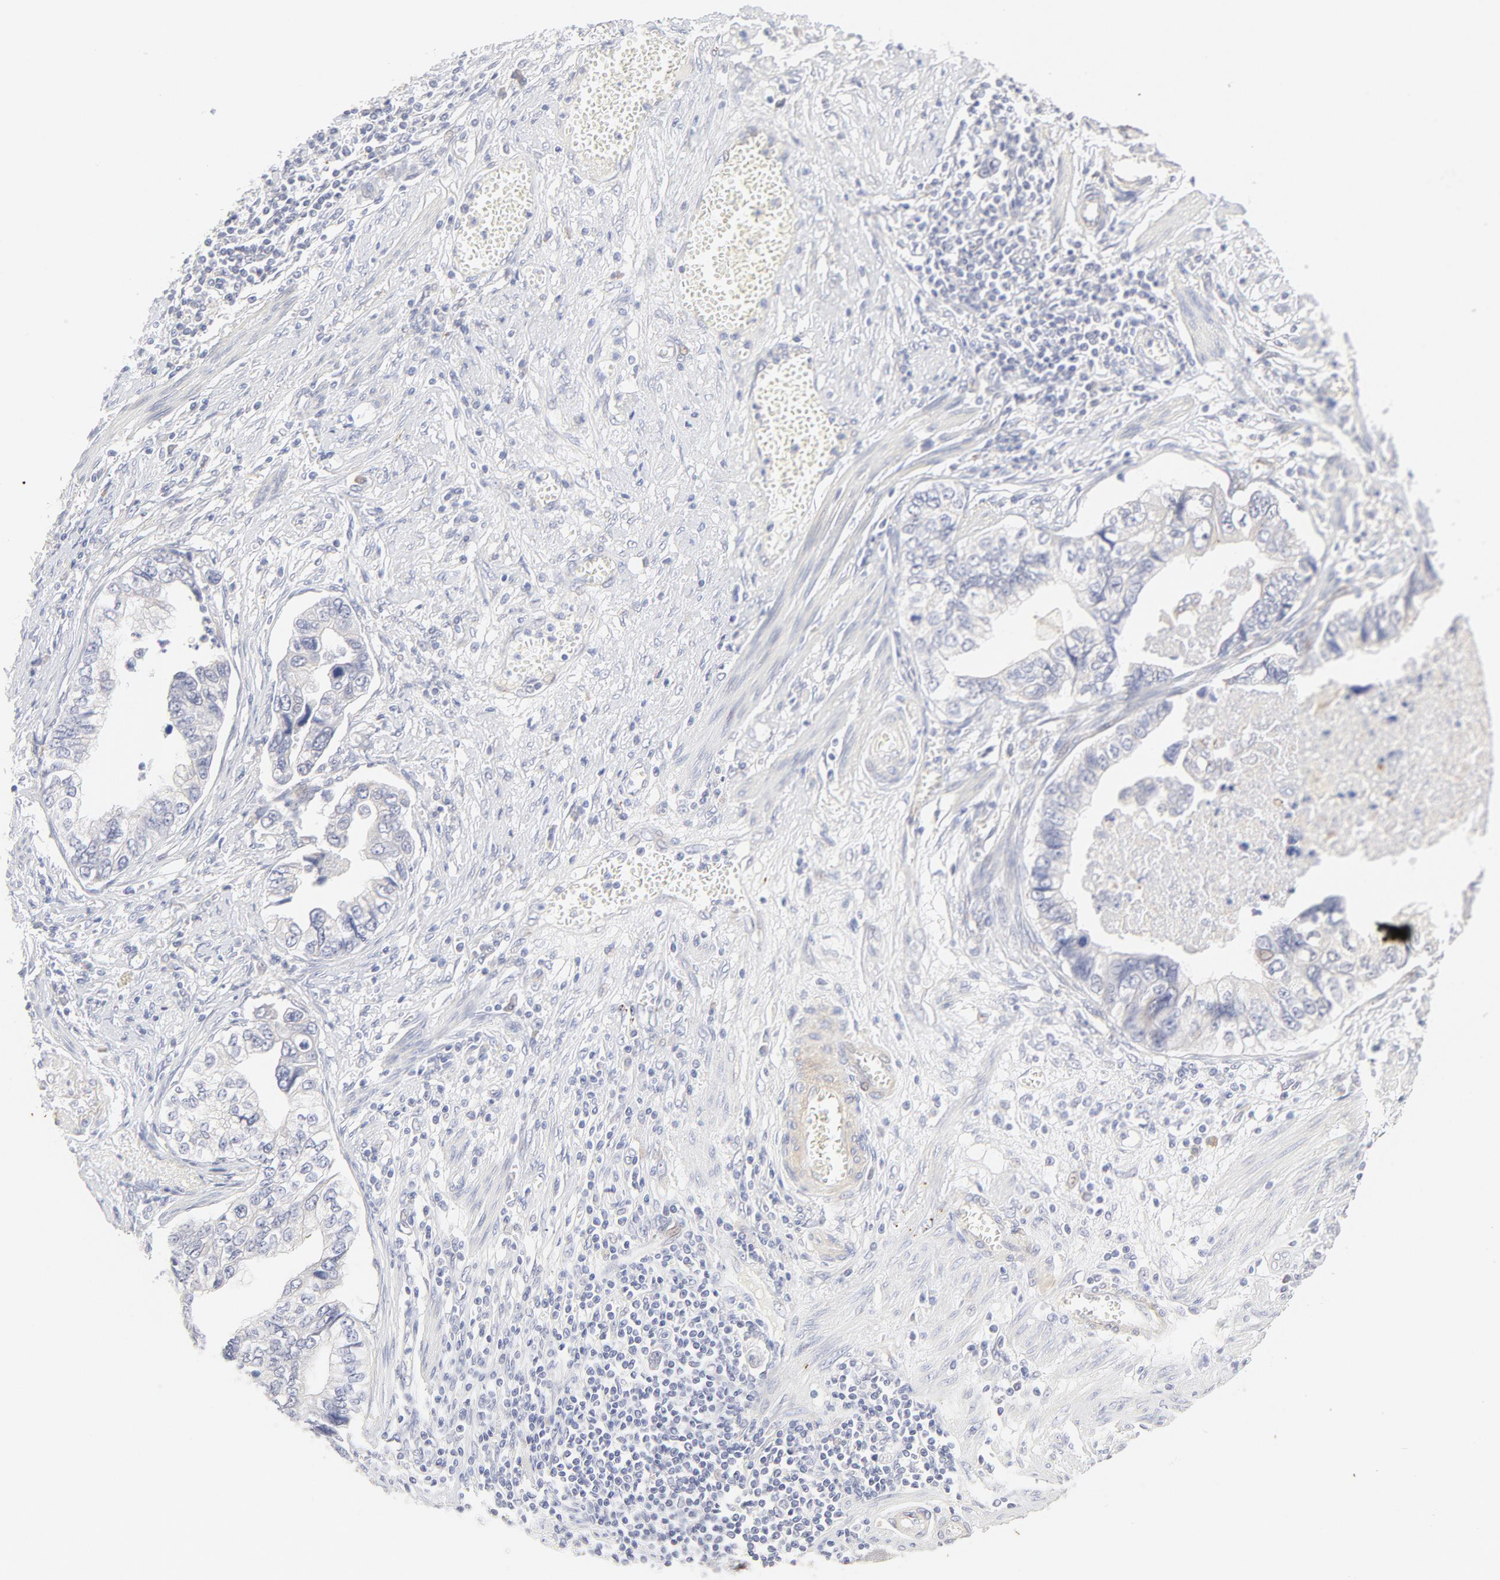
{"staining": {"intensity": "negative", "quantity": "none", "location": "none"}, "tissue": "stomach cancer", "cell_type": "Tumor cells", "image_type": "cancer", "snomed": [{"axis": "morphology", "description": "Adenocarcinoma, NOS"}, {"axis": "topography", "description": "Pancreas"}, {"axis": "topography", "description": "Stomach, upper"}], "caption": "Image shows no protein positivity in tumor cells of stomach cancer tissue.", "gene": "NKX2-2", "patient": {"sex": "male", "age": 77}}